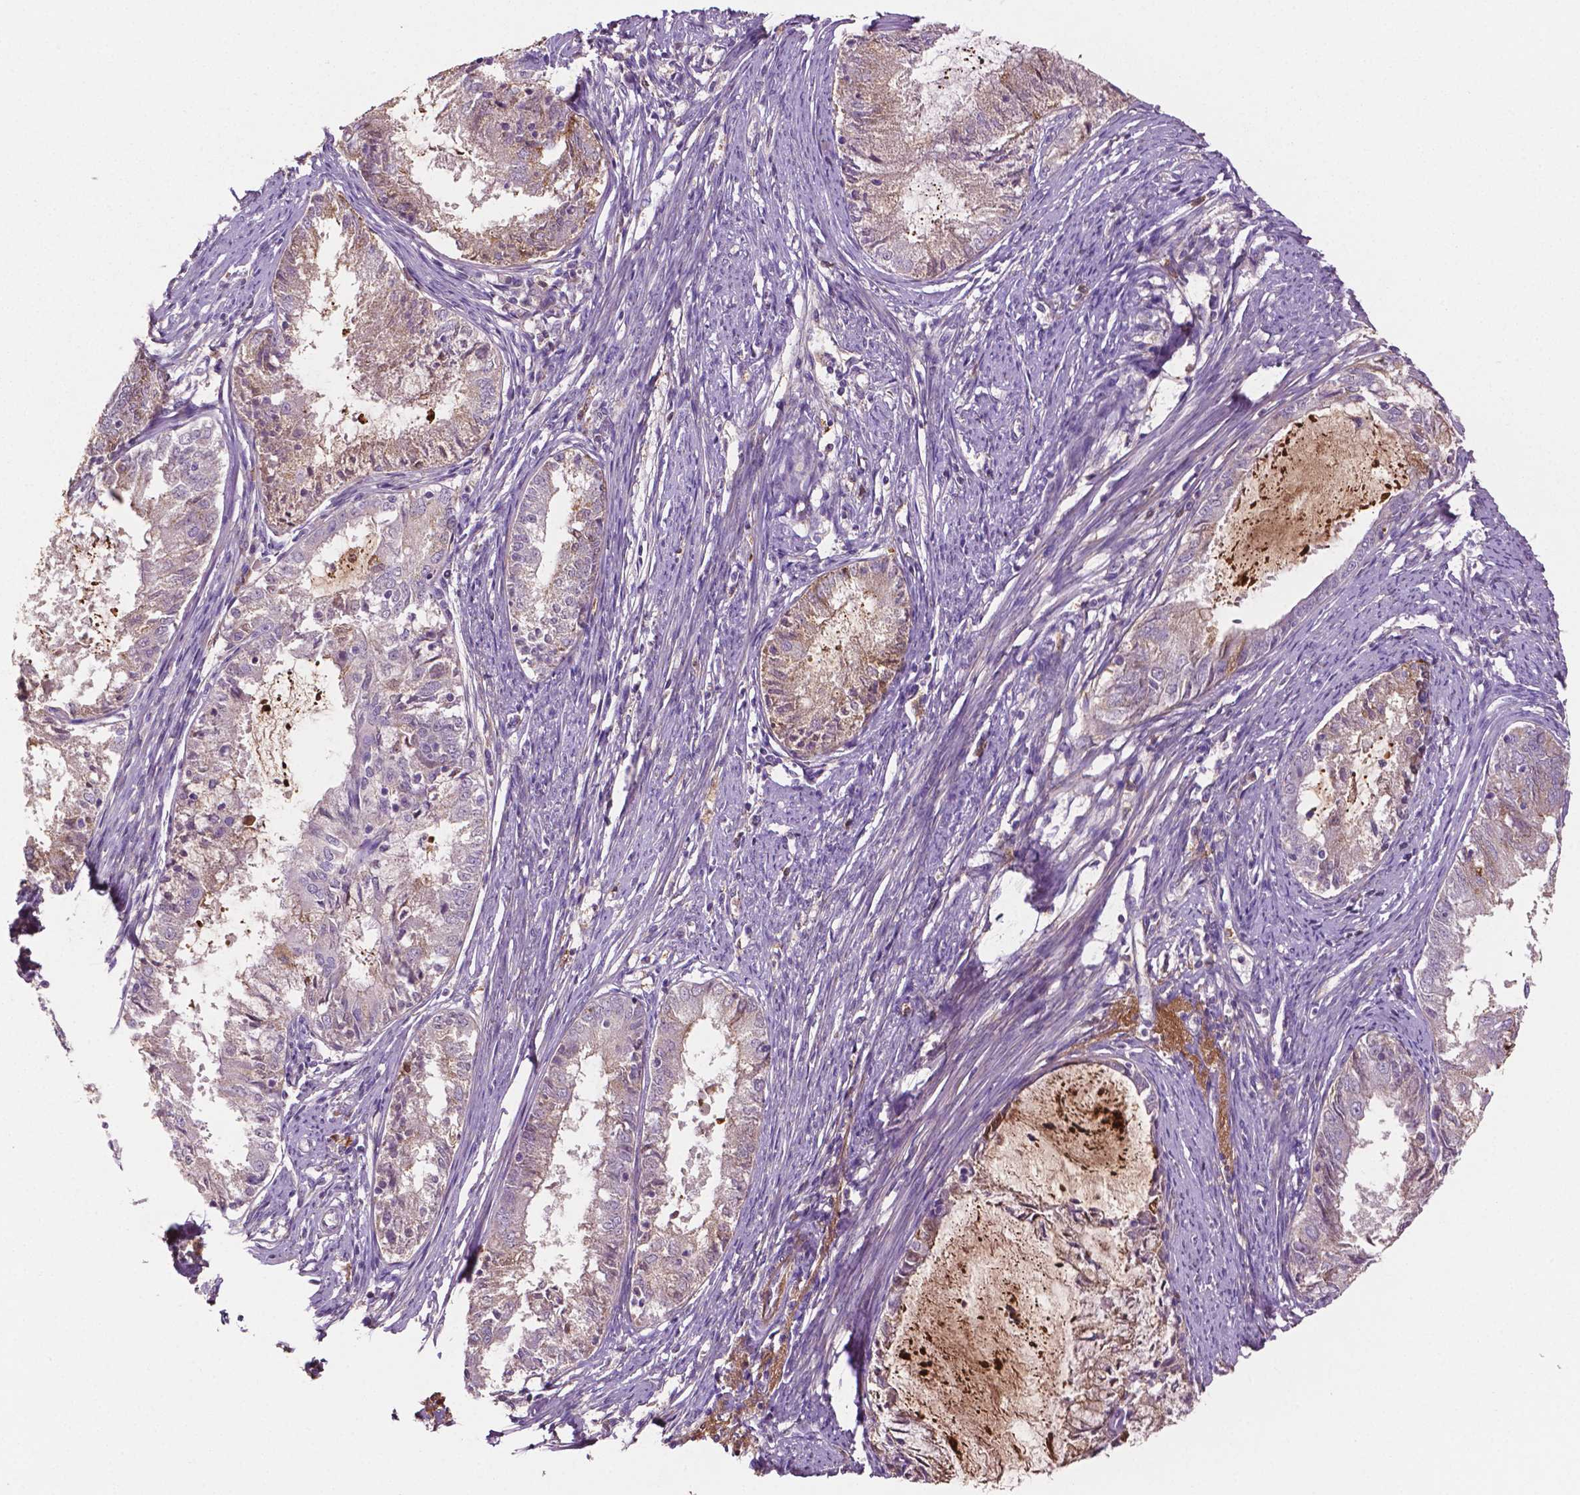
{"staining": {"intensity": "negative", "quantity": "none", "location": "none"}, "tissue": "endometrial cancer", "cell_type": "Tumor cells", "image_type": "cancer", "snomed": [{"axis": "morphology", "description": "Adenocarcinoma, NOS"}, {"axis": "topography", "description": "Endometrium"}], "caption": "Immunohistochemical staining of endometrial cancer displays no significant expression in tumor cells.", "gene": "FBLN1", "patient": {"sex": "female", "age": 57}}